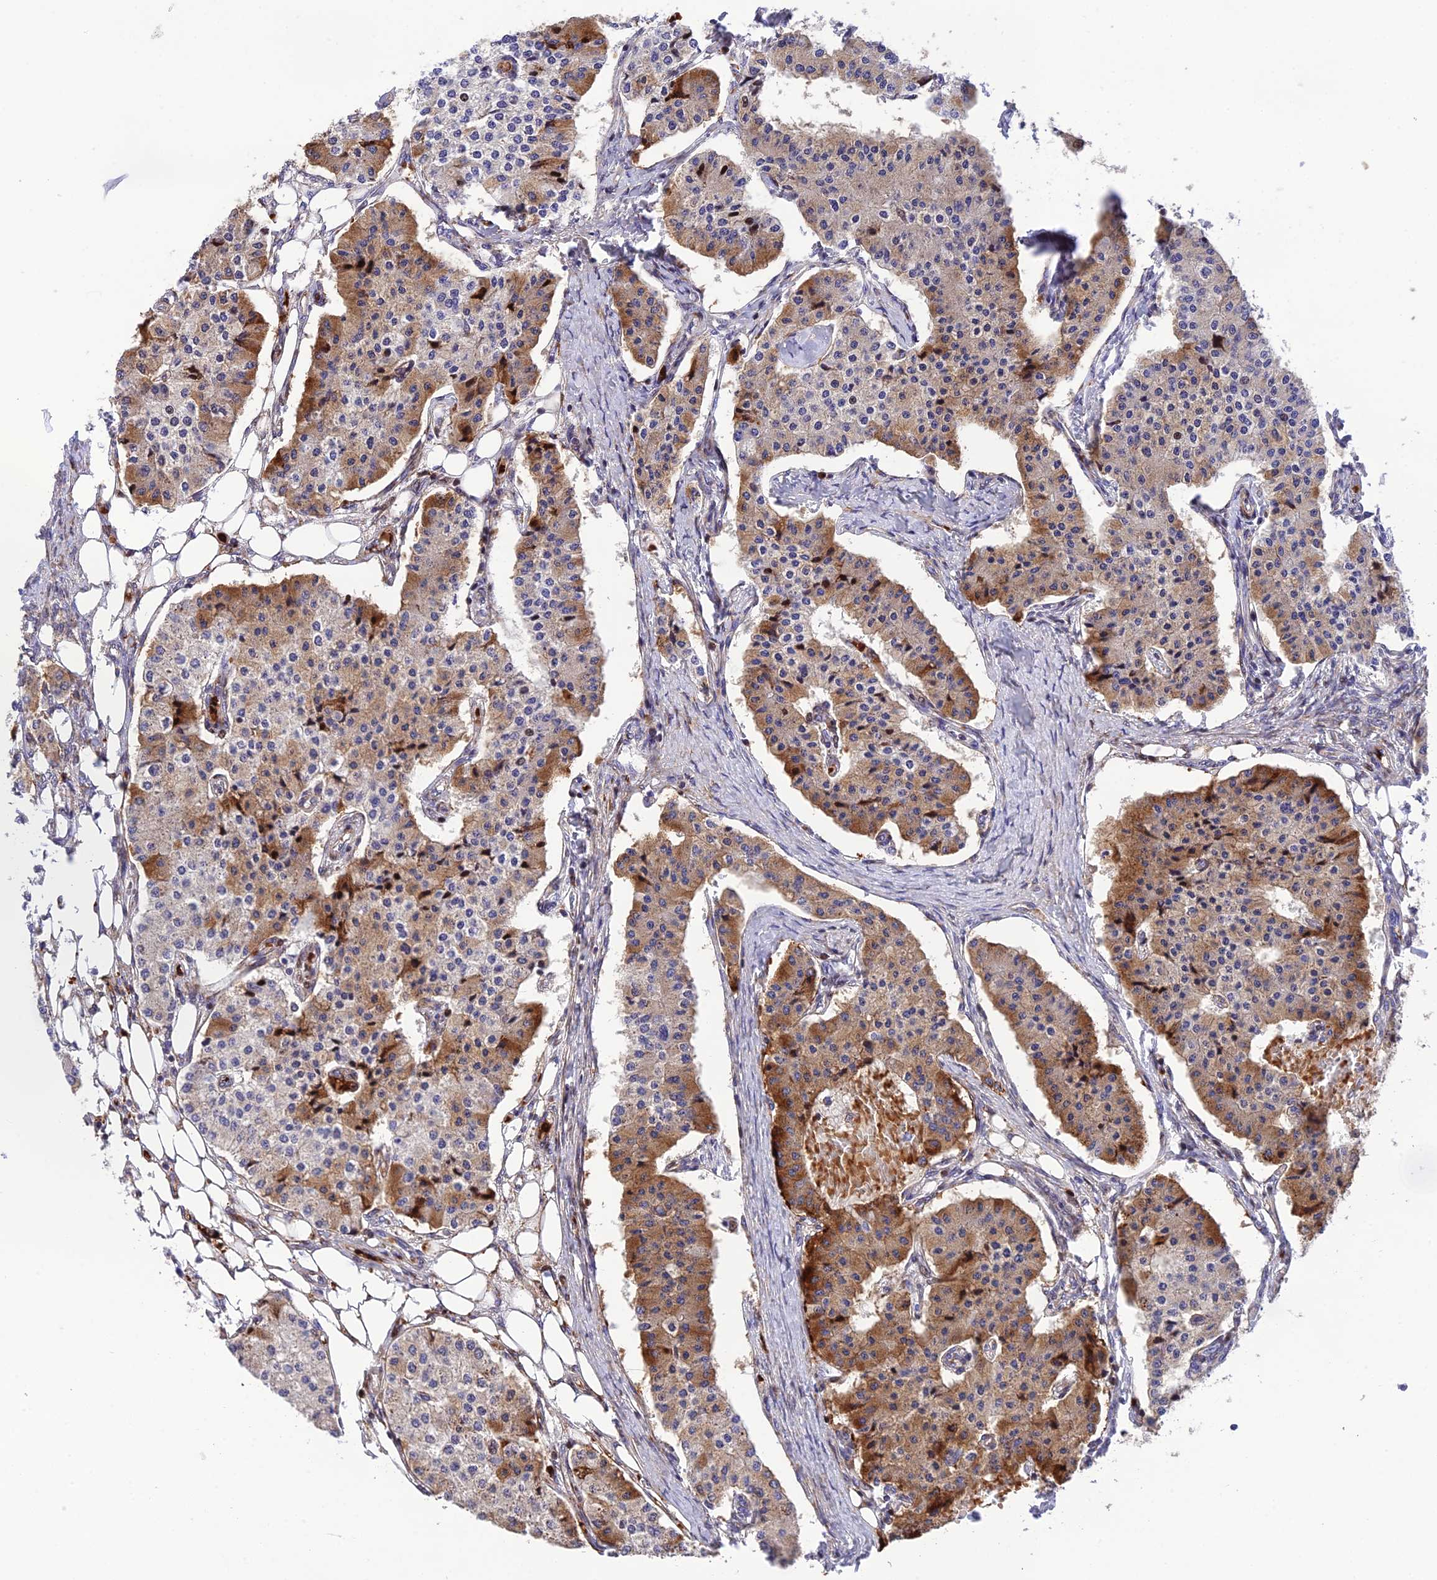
{"staining": {"intensity": "moderate", "quantity": "25%-75%", "location": "cytoplasmic/membranous"}, "tissue": "carcinoid", "cell_type": "Tumor cells", "image_type": "cancer", "snomed": [{"axis": "morphology", "description": "Carcinoid, malignant, NOS"}, {"axis": "topography", "description": "Colon"}], "caption": "DAB immunohistochemical staining of carcinoid reveals moderate cytoplasmic/membranous protein positivity in about 25%-75% of tumor cells. The protein is stained brown, and the nuclei are stained in blue (DAB IHC with brightfield microscopy, high magnification).", "gene": "CPSF4L", "patient": {"sex": "female", "age": 52}}